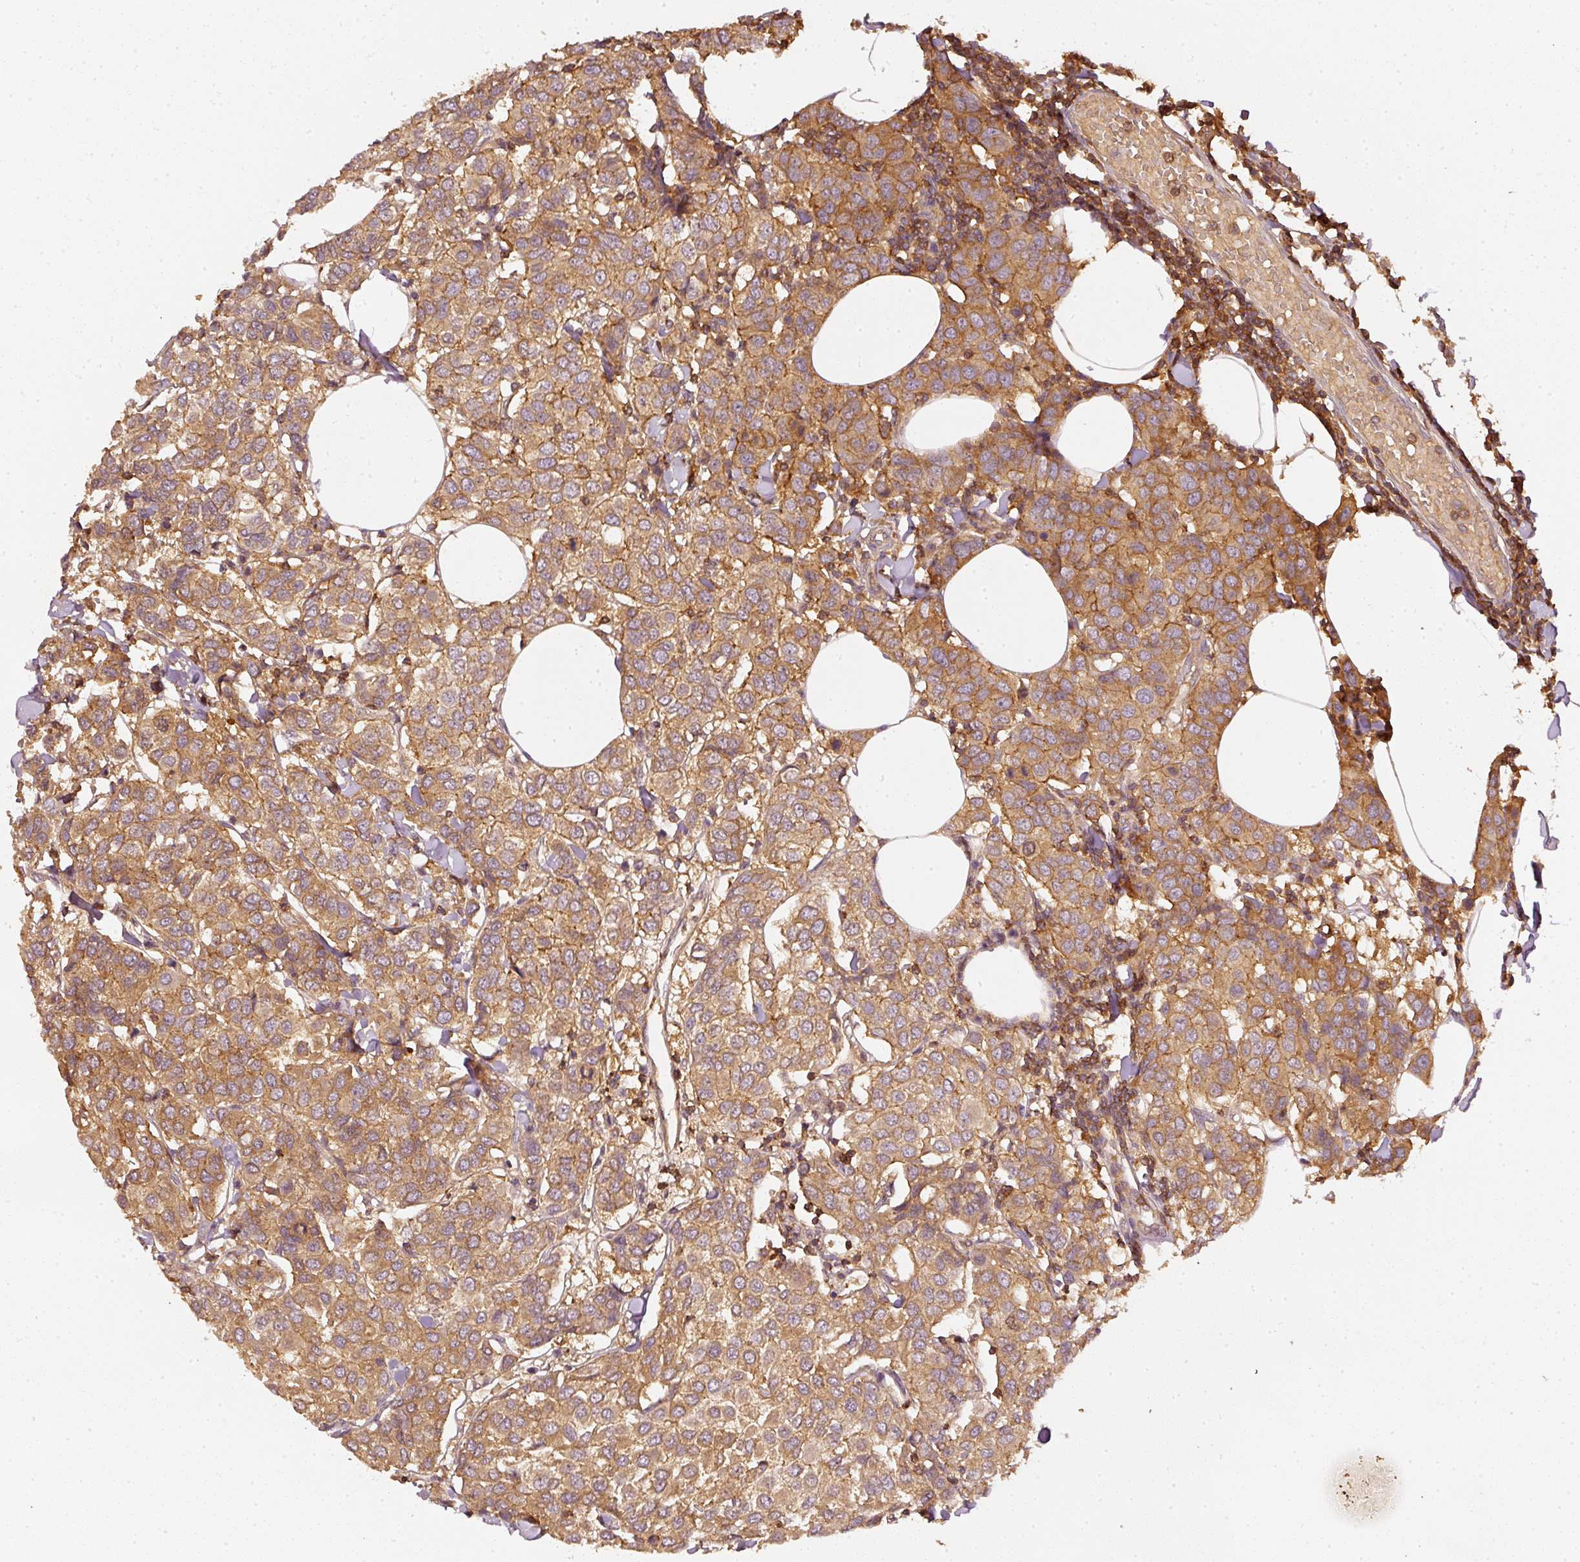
{"staining": {"intensity": "moderate", "quantity": ">75%", "location": "cytoplasmic/membranous"}, "tissue": "breast cancer", "cell_type": "Tumor cells", "image_type": "cancer", "snomed": [{"axis": "morphology", "description": "Duct carcinoma"}, {"axis": "topography", "description": "Breast"}], "caption": "A medium amount of moderate cytoplasmic/membranous staining is identified in approximately >75% of tumor cells in breast cancer (infiltrating ductal carcinoma) tissue.", "gene": "EVL", "patient": {"sex": "female", "age": 55}}